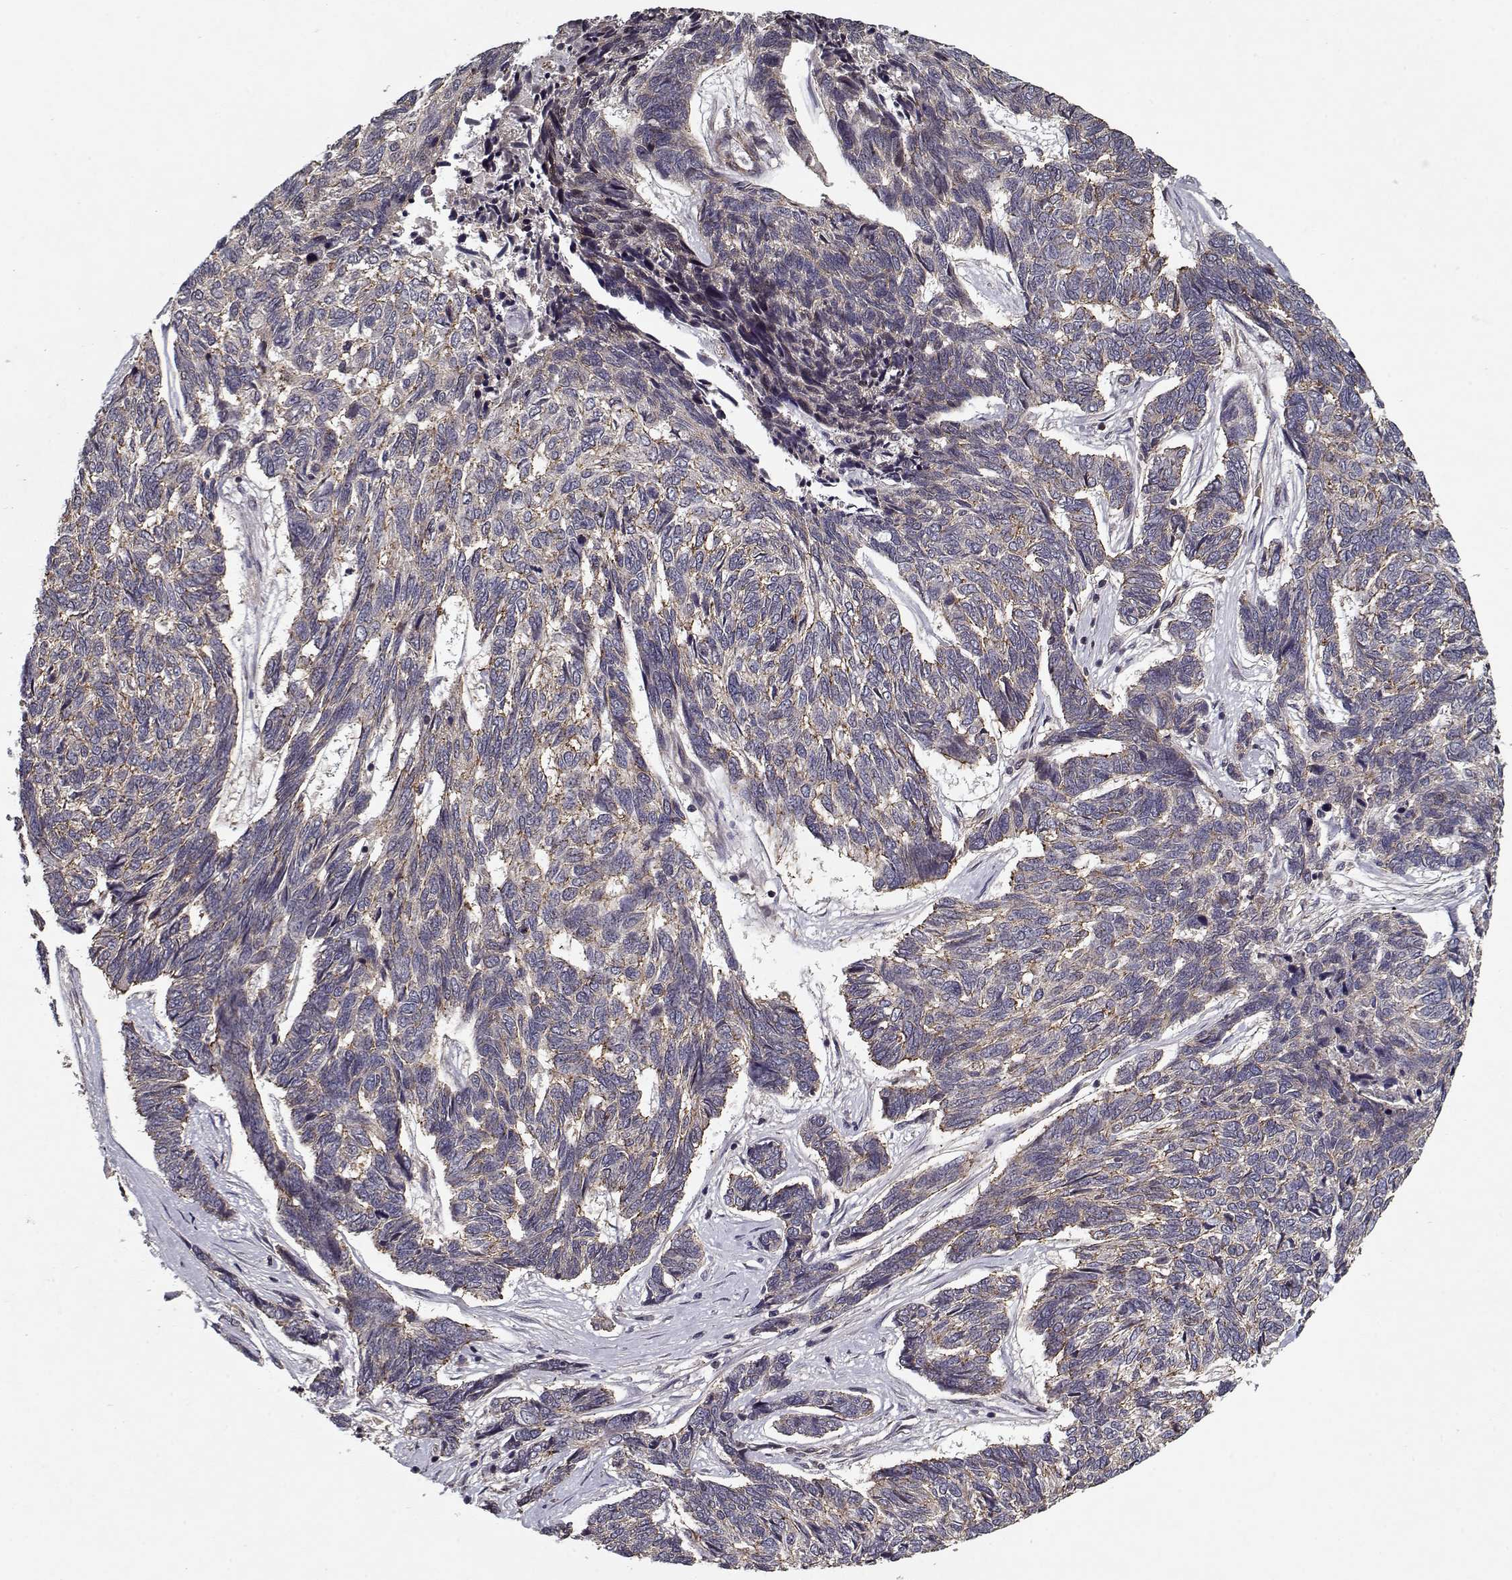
{"staining": {"intensity": "moderate", "quantity": "<25%", "location": "cytoplasmic/membranous"}, "tissue": "skin cancer", "cell_type": "Tumor cells", "image_type": "cancer", "snomed": [{"axis": "morphology", "description": "Basal cell carcinoma"}, {"axis": "topography", "description": "Skin"}], "caption": "A high-resolution histopathology image shows IHC staining of basal cell carcinoma (skin), which shows moderate cytoplasmic/membranous staining in approximately <25% of tumor cells.", "gene": "PPP1R12A", "patient": {"sex": "female", "age": 65}}